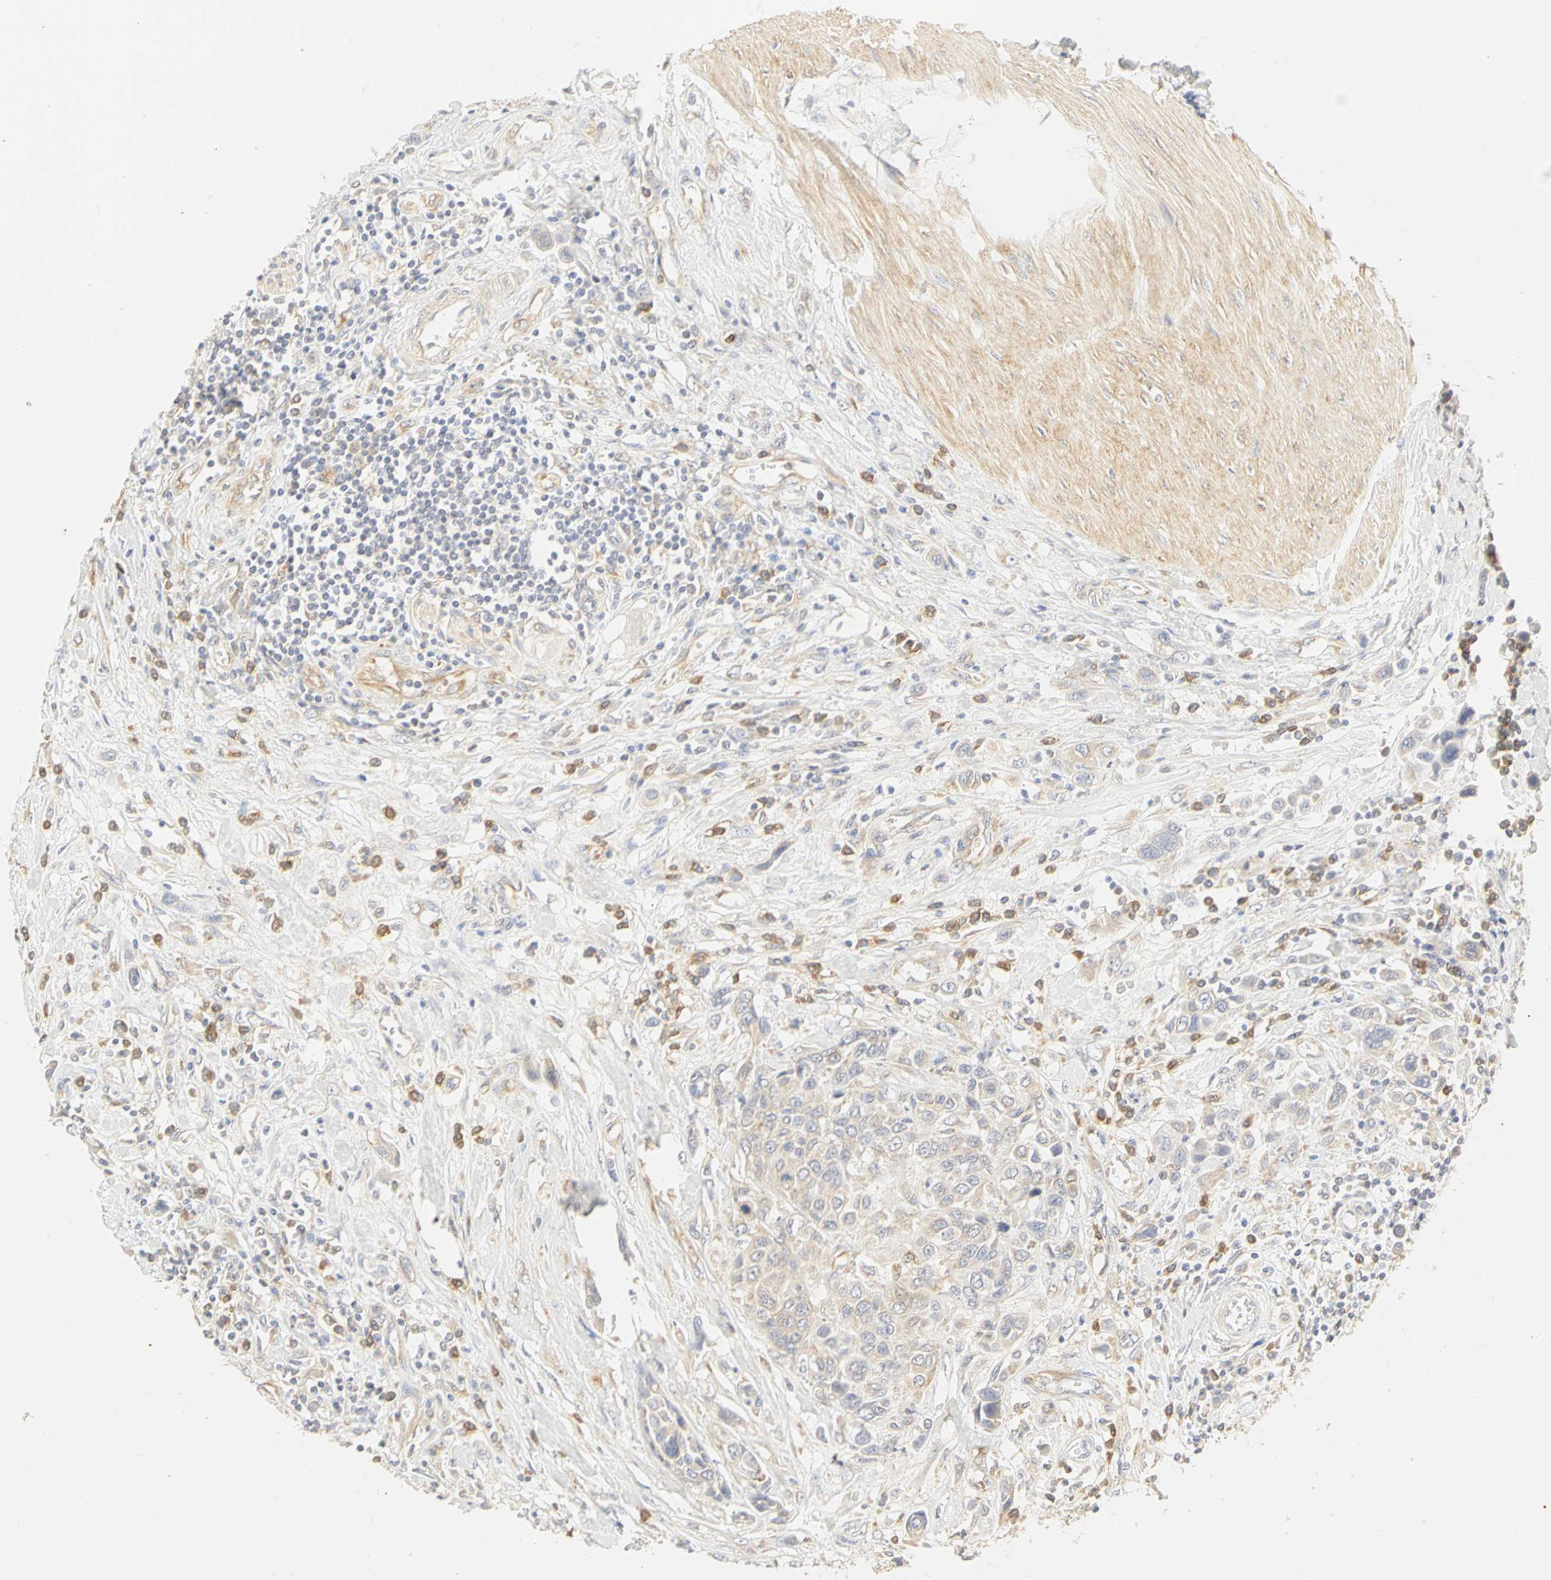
{"staining": {"intensity": "weak", "quantity": "25%-75%", "location": "cytoplasmic/membranous"}, "tissue": "urothelial cancer", "cell_type": "Tumor cells", "image_type": "cancer", "snomed": [{"axis": "morphology", "description": "Urothelial carcinoma, High grade"}, {"axis": "topography", "description": "Urinary bladder"}], "caption": "DAB immunohistochemical staining of human urothelial cancer displays weak cytoplasmic/membranous protein staining in approximately 25%-75% of tumor cells.", "gene": "GNRH2", "patient": {"sex": "male", "age": 50}}